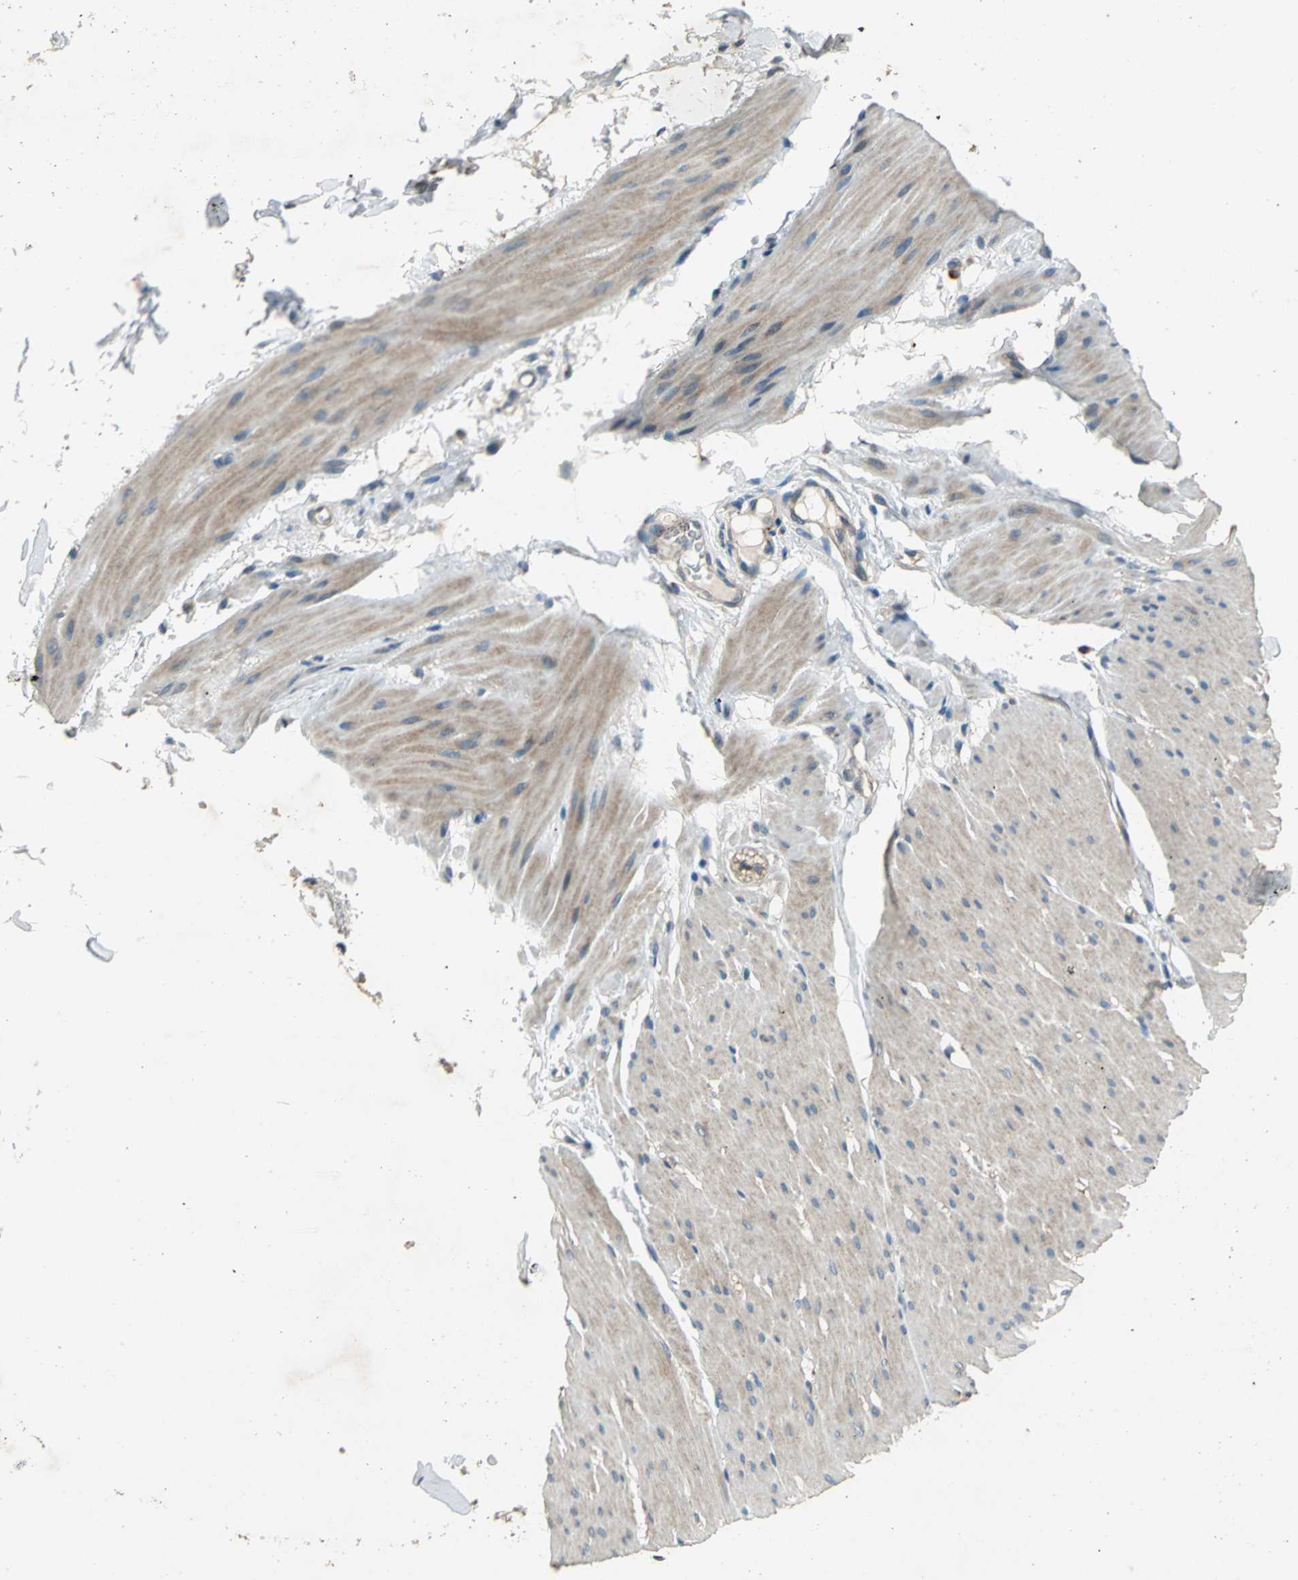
{"staining": {"intensity": "moderate", "quantity": "25%-75%", "location": "cytoplasmic/membranous"}, "tissue": "smooth muscle", "cell_type": "Smooth muscle cells", "image_type": "normal", "snomed": [{"axis": "morphology", "description": "Normal tissue, NOS"}, {"axis": "topography", "description": "Smooth muscle"}, {"axis": "topography", "description": "Colon"}], "caption": "A high-resolution photomicrograph shows immunohistochemistry (IHC) staining of unremarkable smooth muscle, which demonstrates moderate cytoplasmic/membranous expression in approximately 25%-75% of smooth muscle cells.", "gene": "TRAK1", "patient": {"sex": "male", "age": 67}}